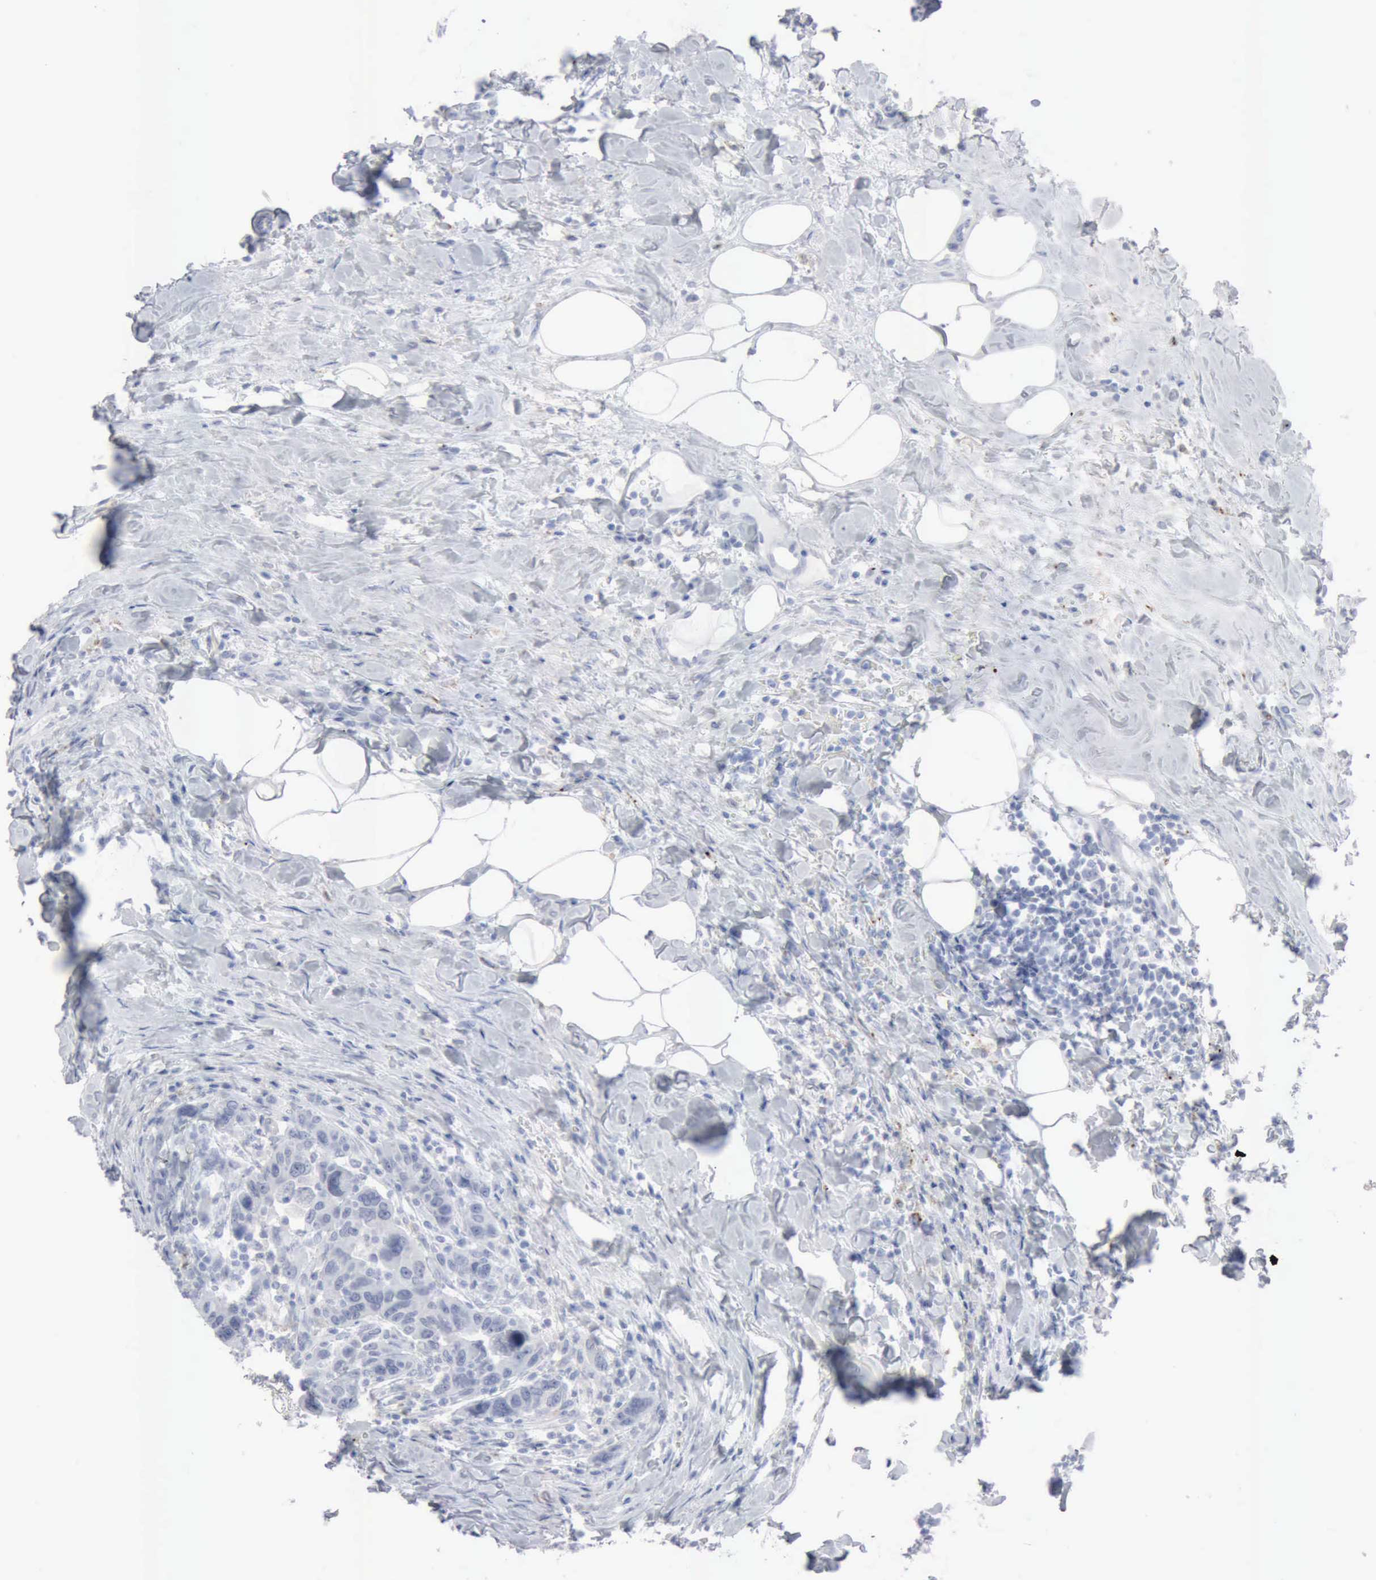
{"staining": {"intensity": "negative", "quantity": "none", "location": "none"}, "tissue": "breast cancer", "cell_type": "Tumor cells", "image_type": "cancer", "snomed": [{"axis": "morphology", "description": "Duct carcinoma"}, {"axis": "topography", "description": "Breast"}], "caption": "A histopathology image of human breast cancer (infiltrating ductal carcinoma) is negative for staining in tumor cells.", "gene": "GLA", "patient": {"sex": "female", "age": 37}}